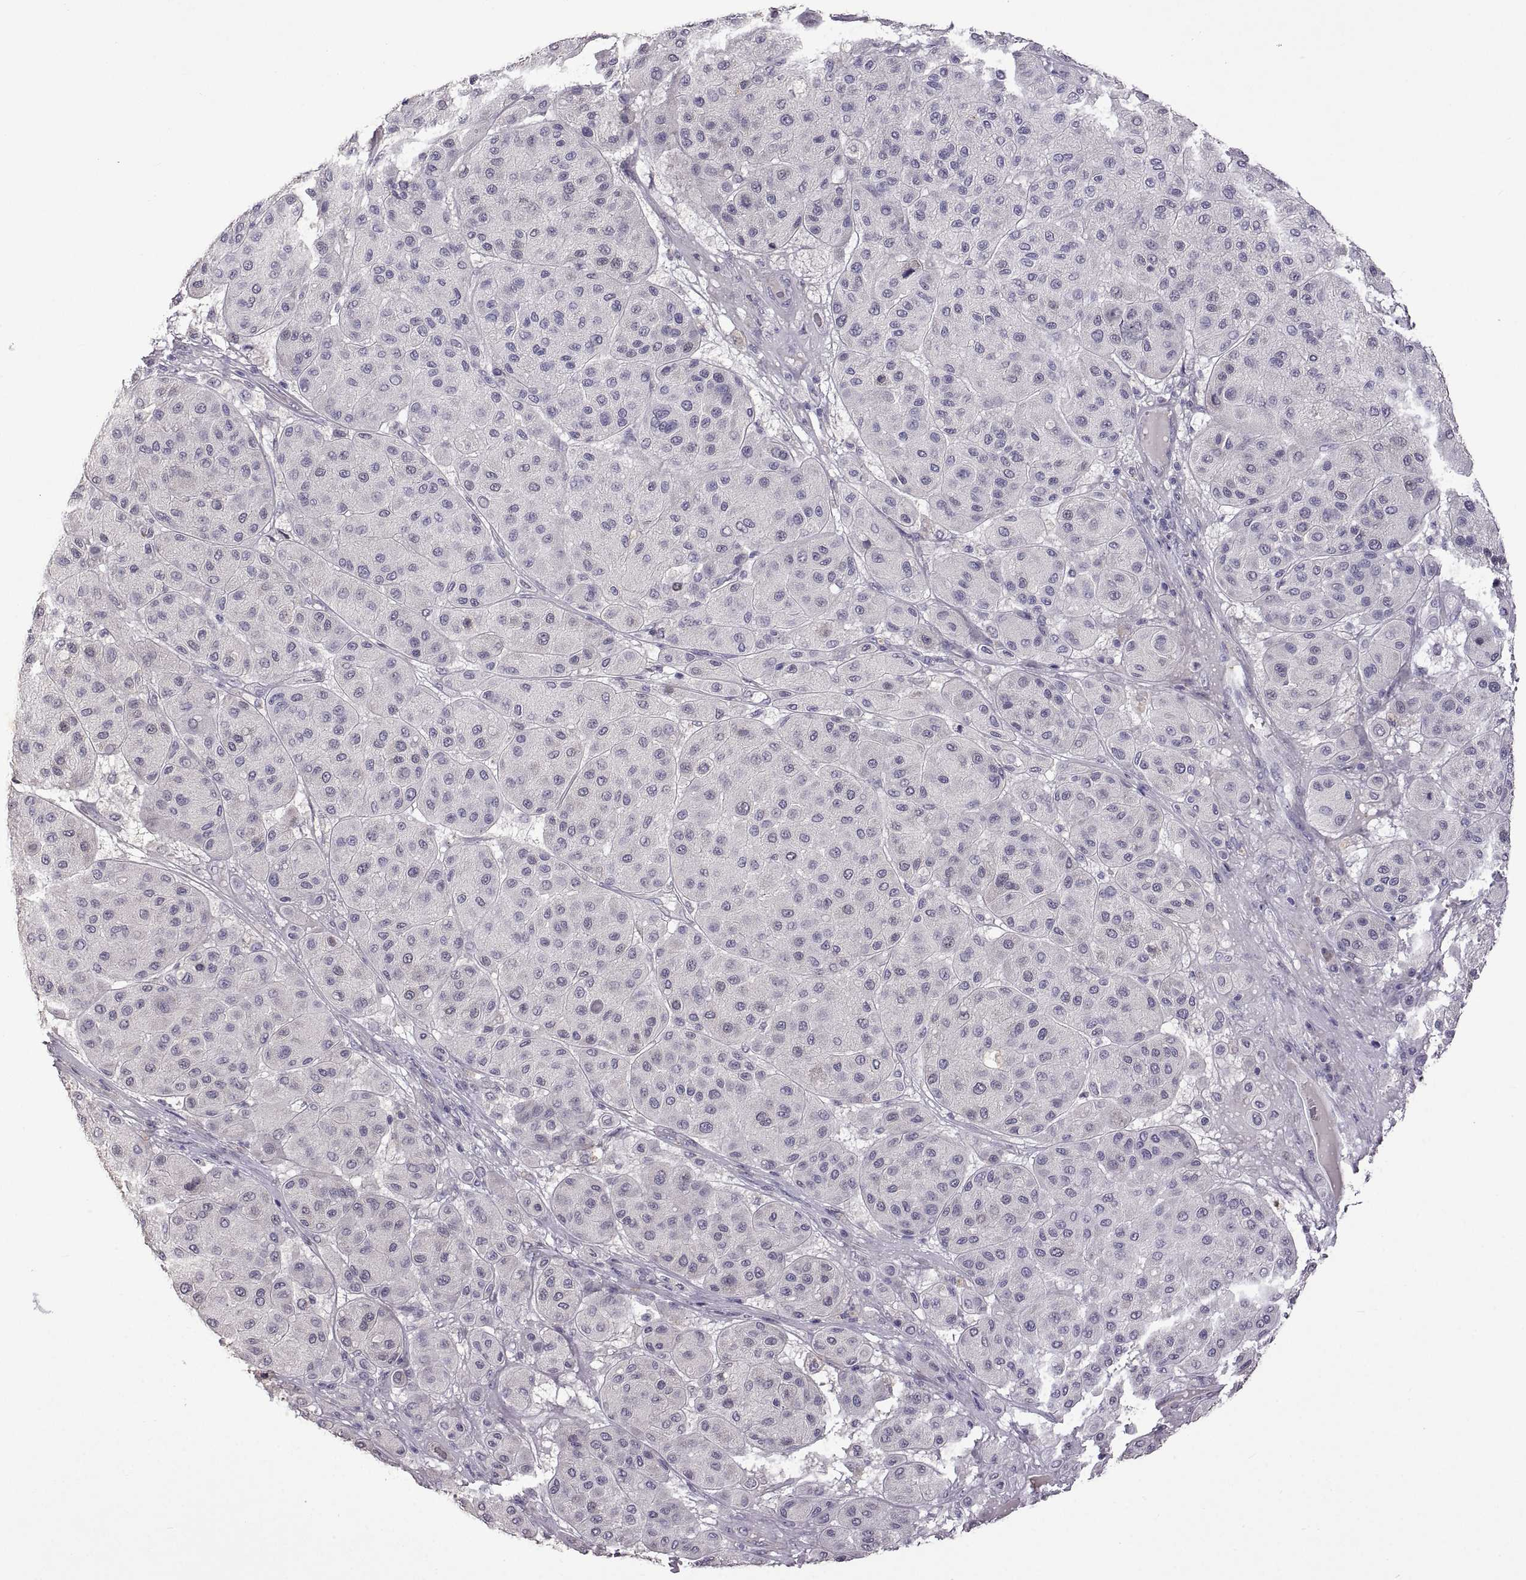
{"staining": {"intensity": "negative", "quantity": "none", "location": "none"}, "tissue": "melanoma", "cell_type": "Tumor cells", "image_type": "cancer", "snomed": [{"axis": "morphology", "description": "Malignant melanoma, Metastatic site"}, {"axis": "topography", "description": "Smooth muscle"}], "caption": "This is a histopathology image of IHC staining of melanoma, which shows no staining in tumor cells.", "gene": "DEFB136", "patient": {"sex": "male", "age": 41}}